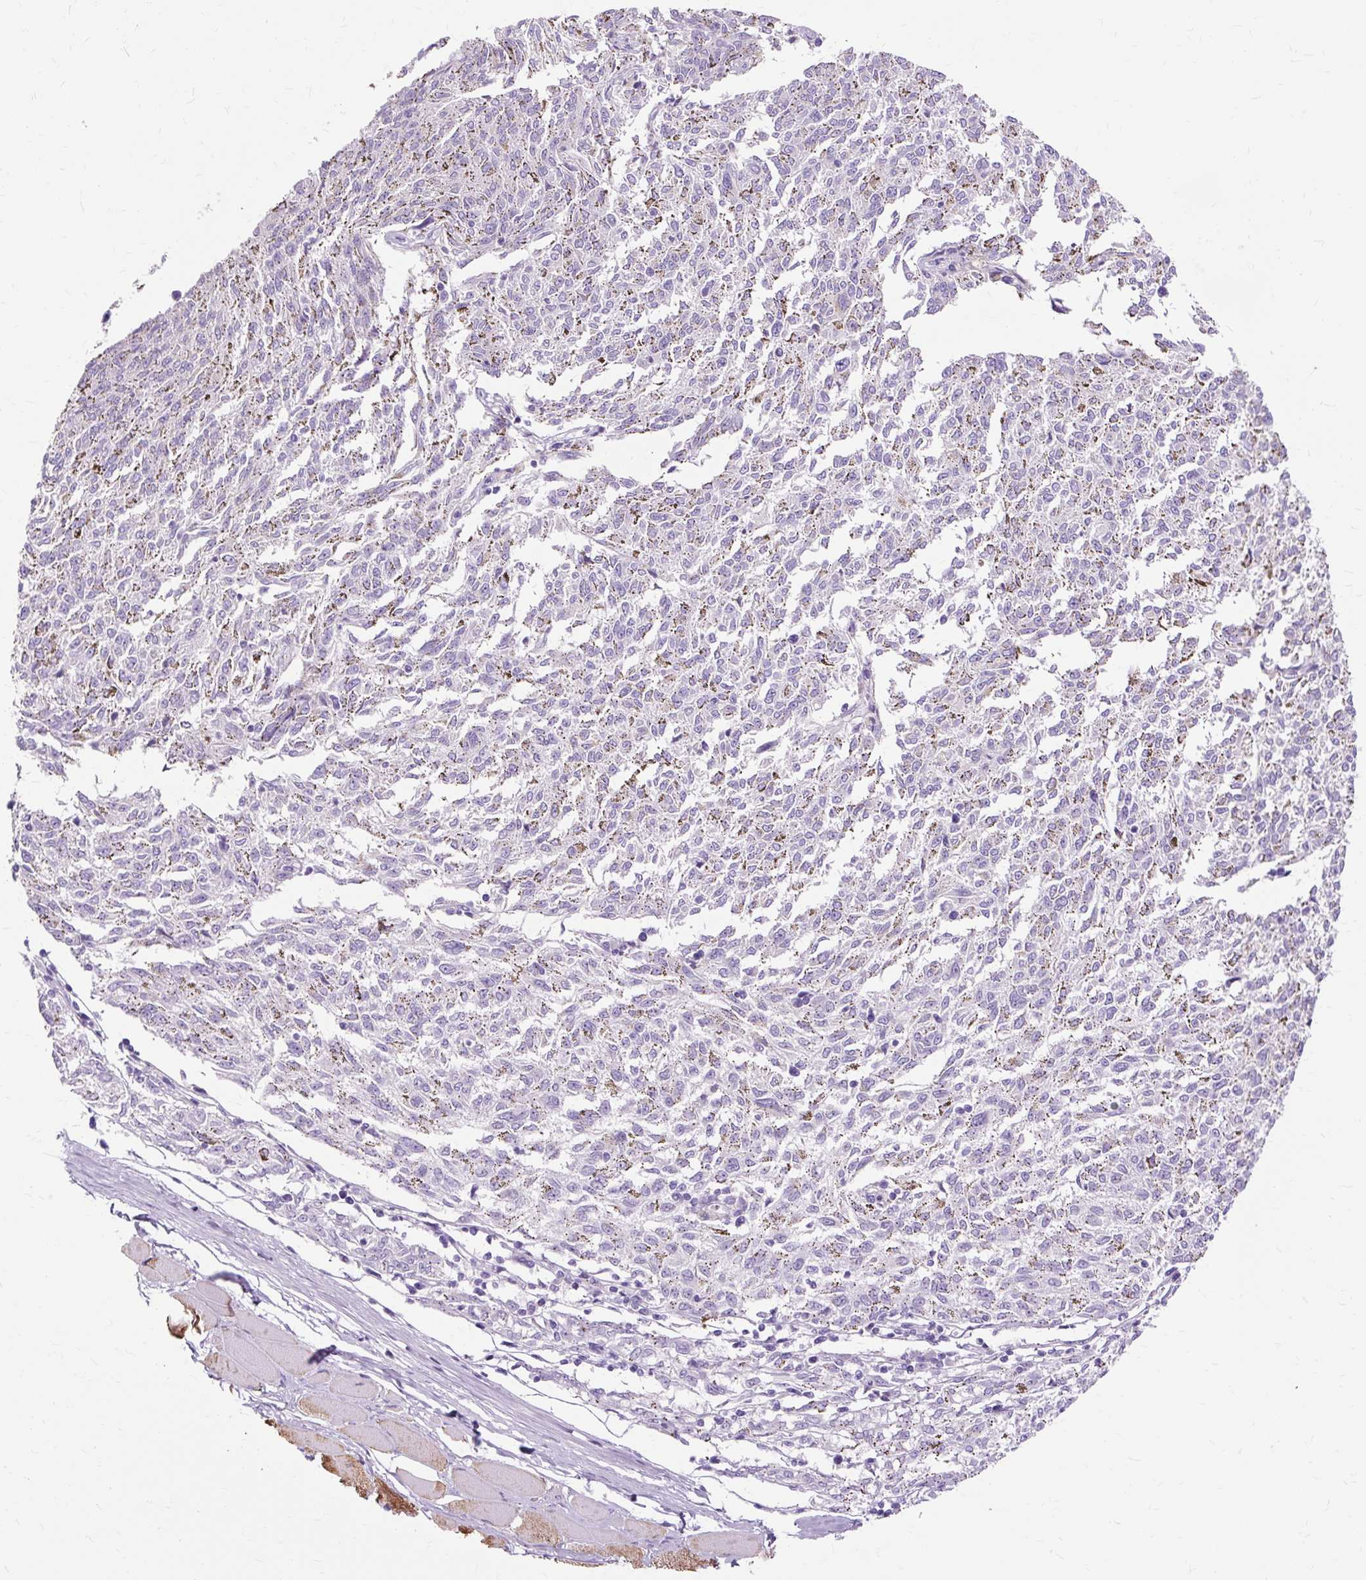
{"staining": {"intensity": "negative", "quantity": "none", "location": "none"}, "tissue": "melanoma", "cell_type": "Tumor cells", "image_type": "cancer", "snomed": [{"axis": "morphology", "description": "Malignant melanoma, NOS"}, {"axis": "topography", "description": "Skin"}], "caption": "A high-resolution photomicrograph shows immunohistochemistry (IHC) staining of melanoma, which demonstrates no significant positivity in tumor cells.", "gene": "DCTN4", "patient": {"sex": "female", "age": 72}}